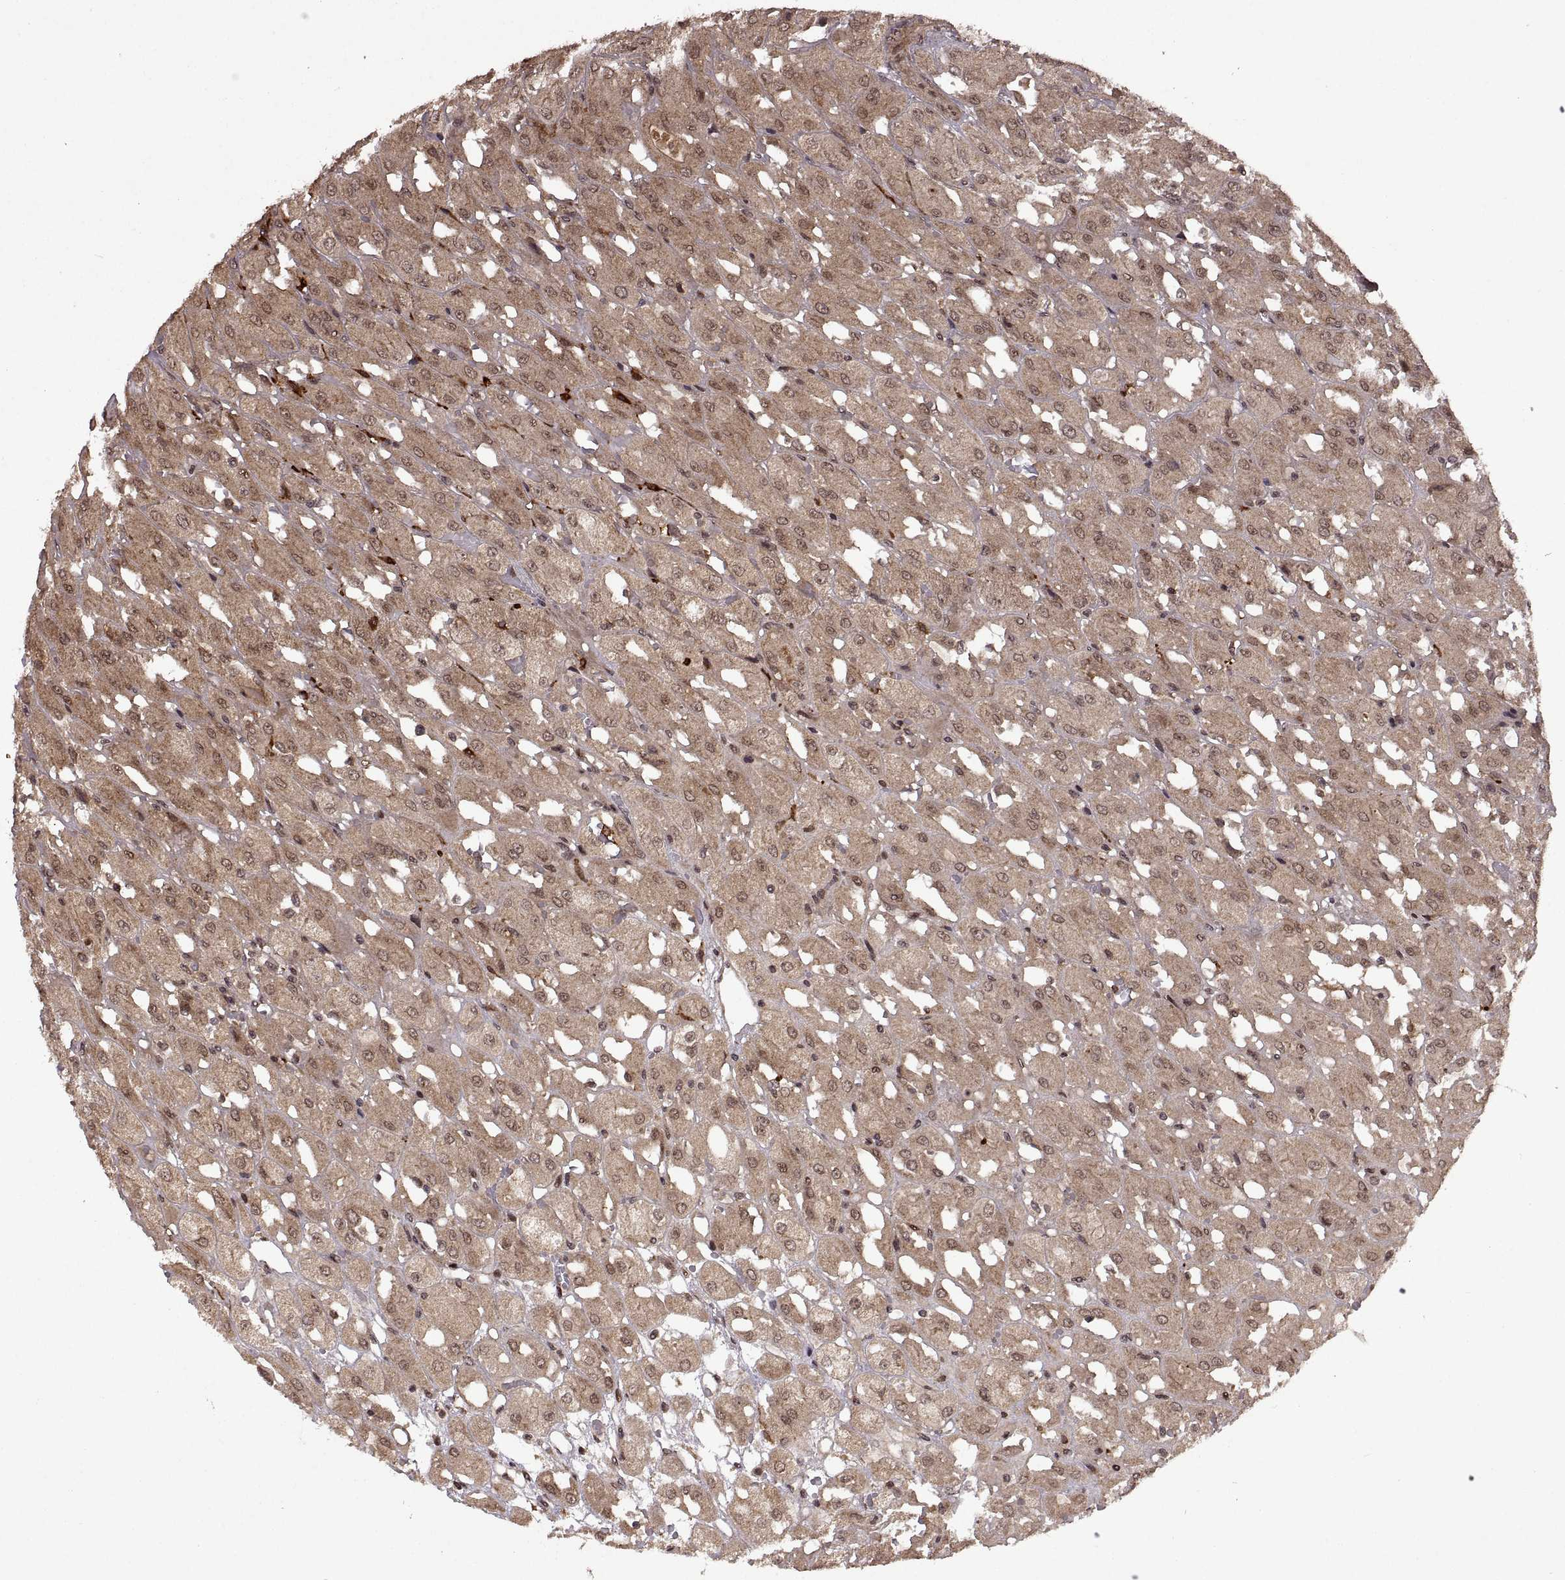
{"staining": {"intensity": "weak", "quantity": ">75%", "location": "cytoplasmic/membranous,nuclear"}, "tissue": "renal cancer", "cell_type": "Tumor cells", "image_type": "cancer", "snomed": [{"axis": "morphology", "description": "Adenocarcinoma, NOS"}, {"axis": "topography", "description": "Kidney"}], "caption": "Renal cancer (adenocarcinoma) was stained to show a protein in brown. There is low levels of weak cytoplasmic/membranous and nuclear positivity in approximately >75% of tumor cells. (DAB IHC, brown staining for protein, blue staining for nuclei).", "gene": "PTOV1", "patient": {"sex": "male", "age": 72}}